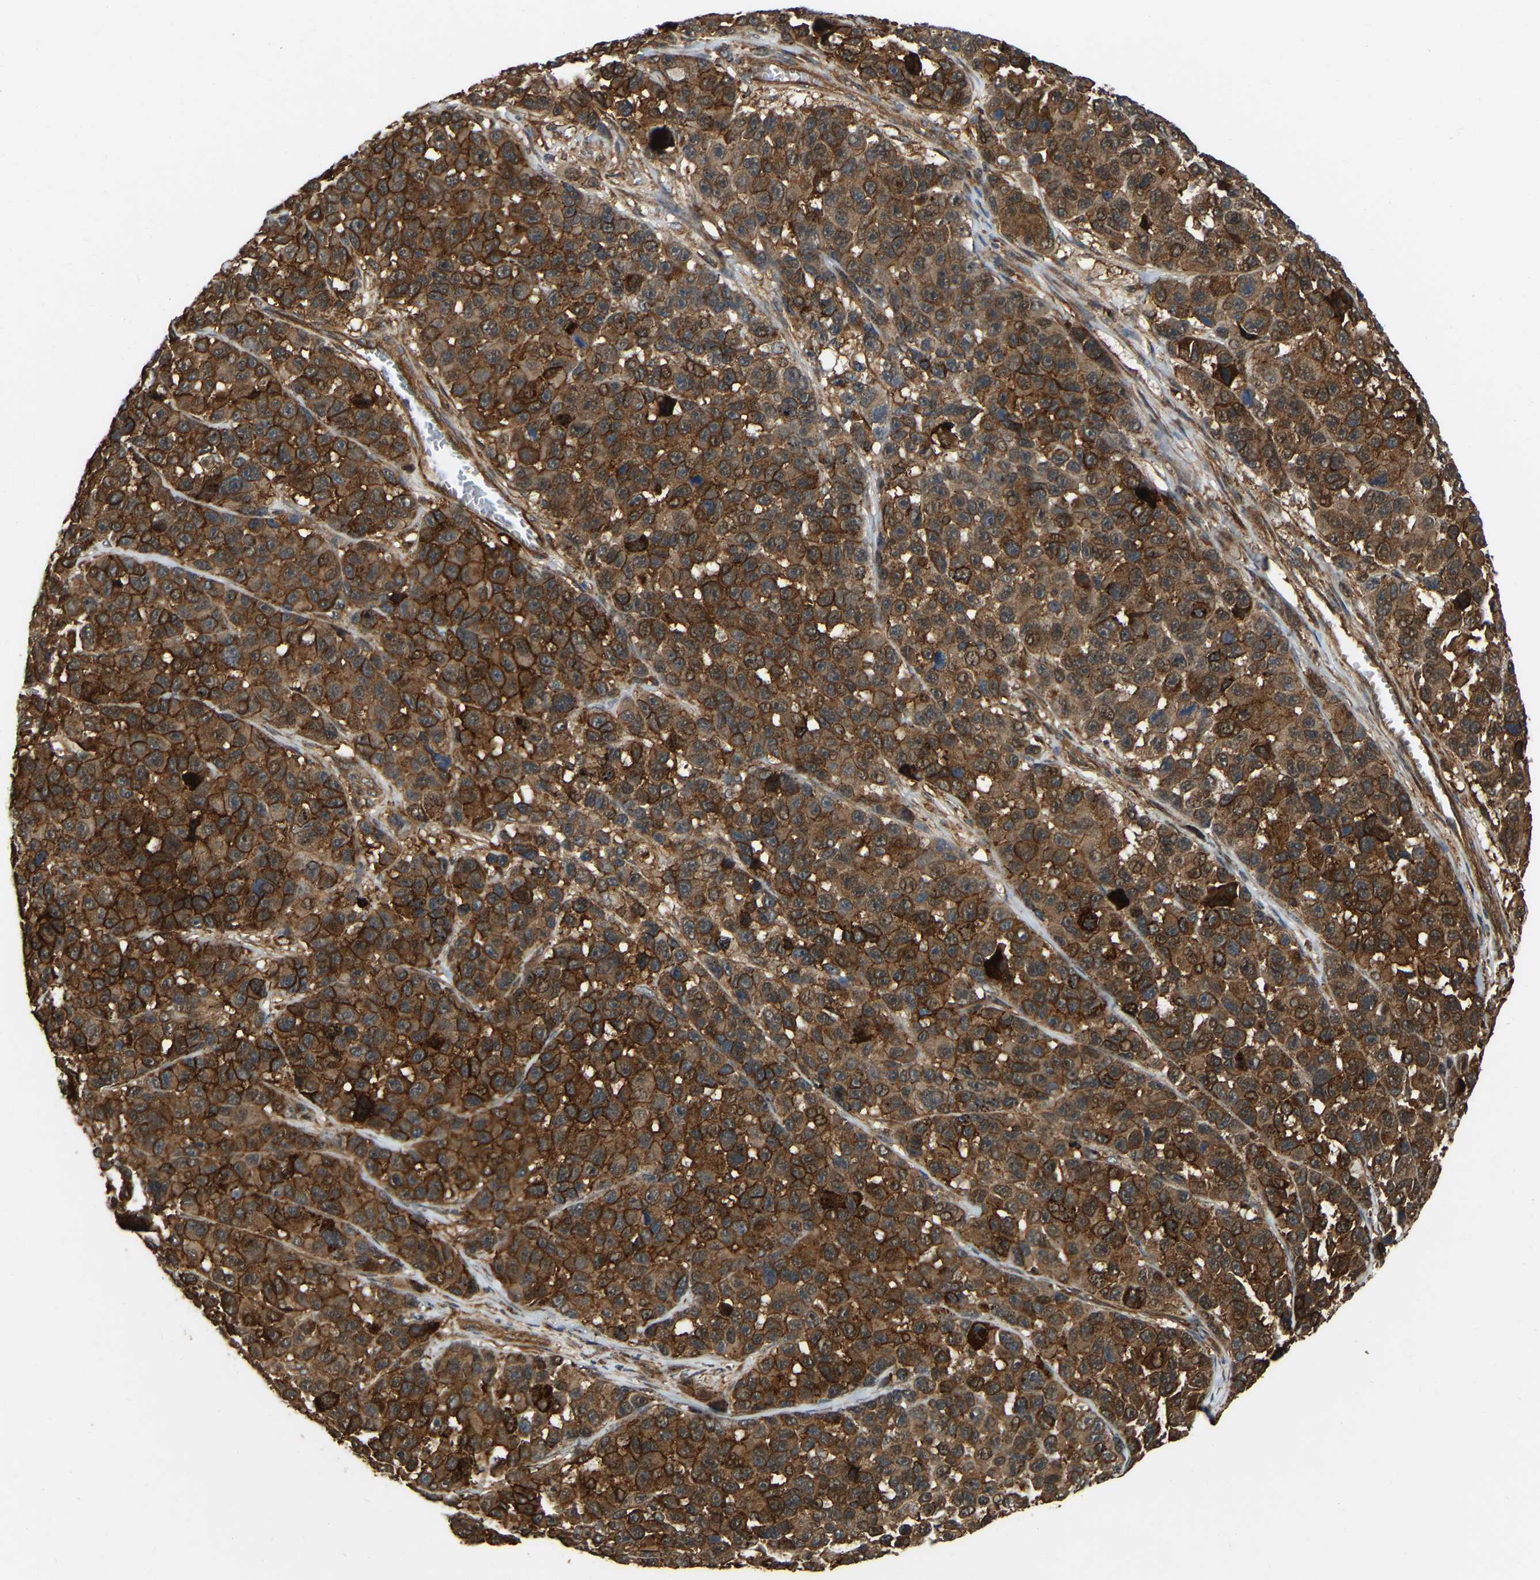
{"staining": {"intensity": "strong", "quantity": ">75%", "location": "cytoplasmic/membranous"}, "tissue": "melanoma", "cell_type": "Tumor cells", "image_type": "cancer", "snomed": [{"axis": "morphology", "description": "Malignant melanoma, NOS"}, {"axis": "topography", "description": "Skin"}], "caption": "Melanoma stained for a protein shows strong cytoplasmic/membranous positivity in tumor cells. Ihc stains the protein in brown and the nuclei are stained blue.", "gene": "SAMD9L", "patient": {"sex": "male", "age": 53}}